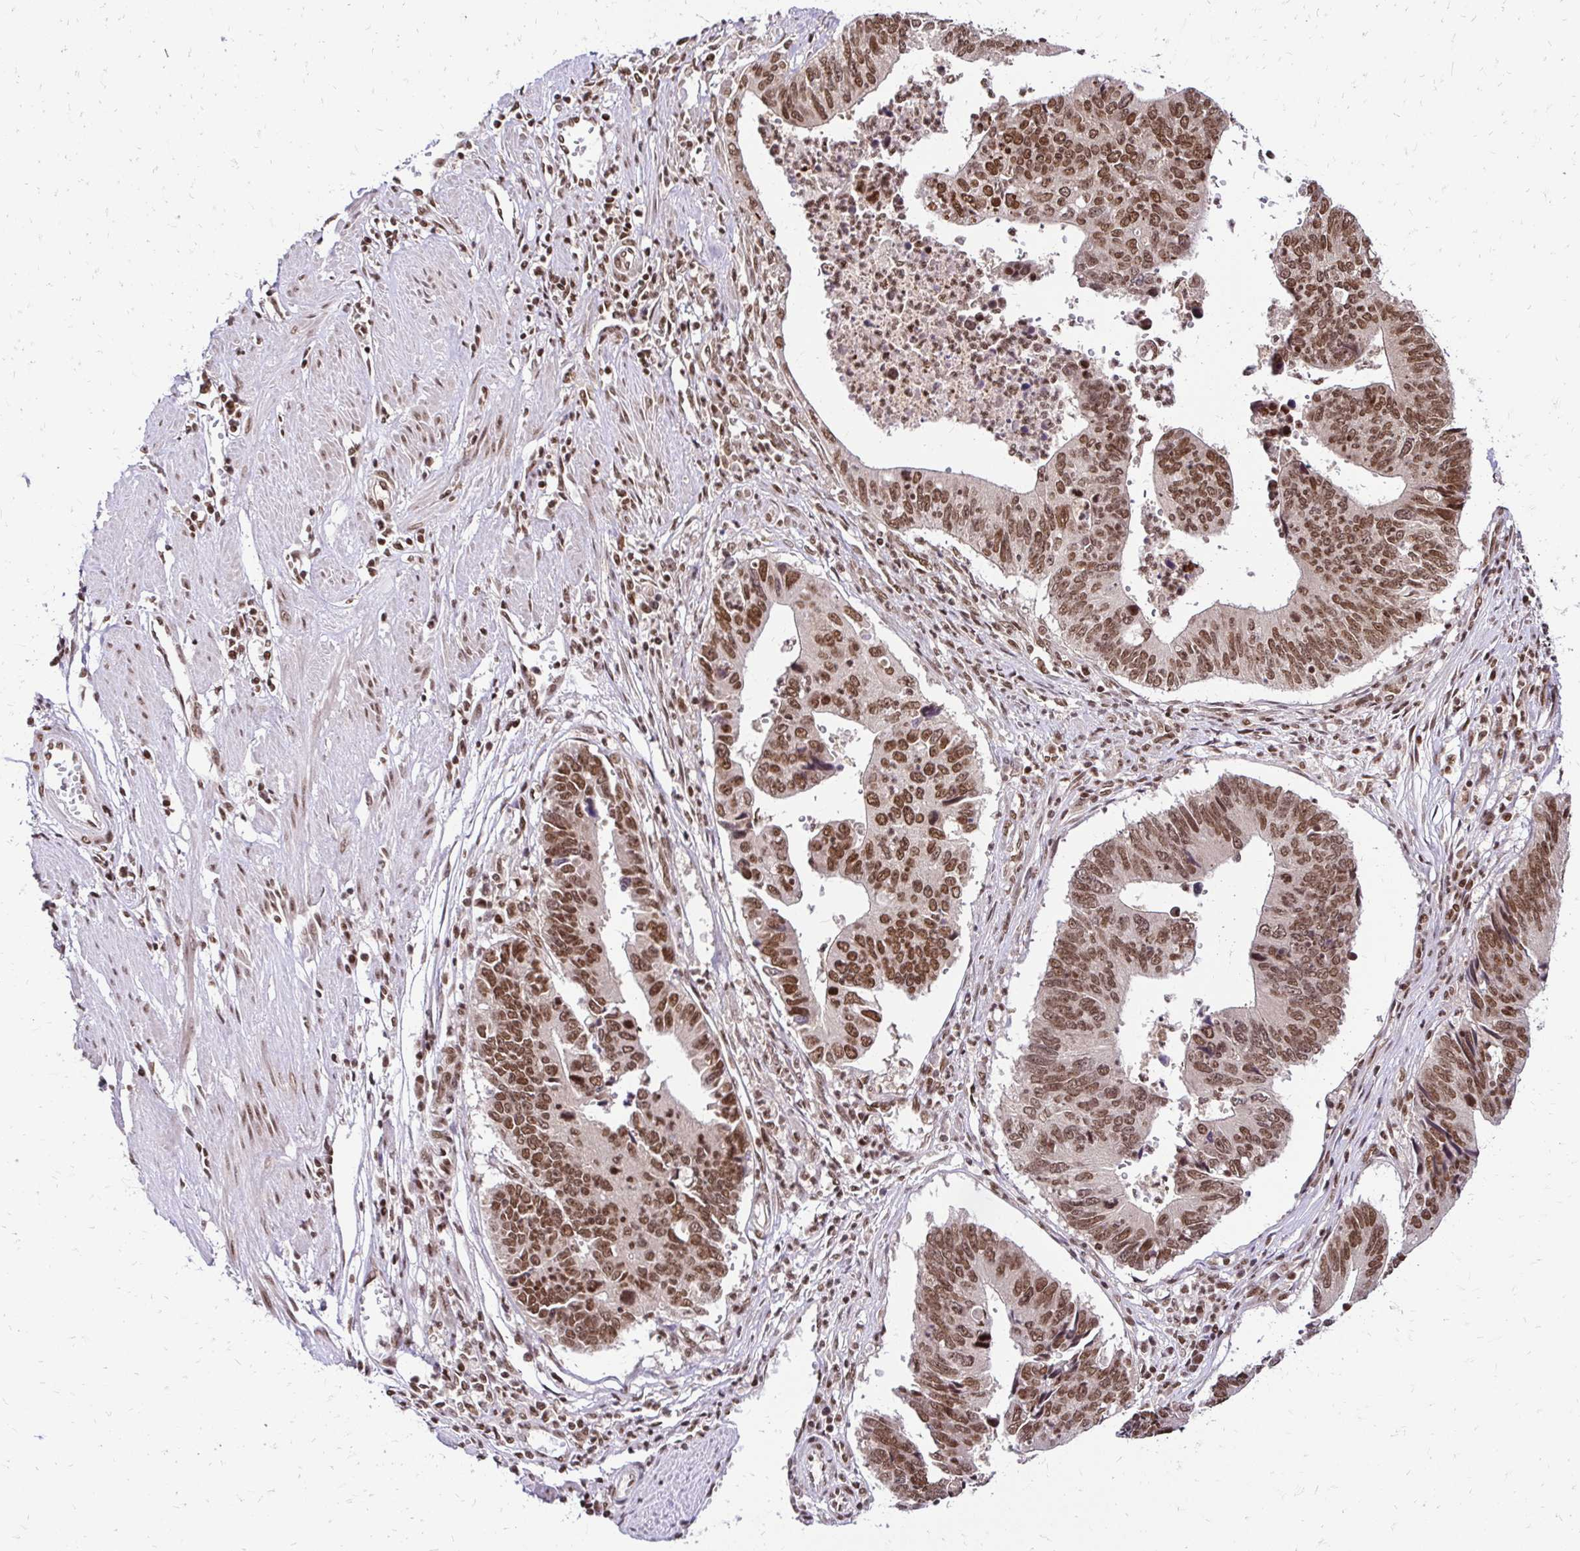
{"staining": {"intensity": "strong", "quantity": ">75%", "location": "nuclear"}, "tissue": "stomach cancer", "cell_type": "Tumor cells", "image_type": "cancer", "snomed": [{"axis": "morphology", "description": "Adenocarcinoma, NOS"}, {"axis": "topography", "description": "Stomach"}], "caption": "Immunohistochemistry (IHC) photomicrograph of neoplastic tissue: human stomach cancer stained using IHC shows high levels of strong protein expression localized specifically in the nuclear of tumor cells, appearing as a nuclear brown color.", "gene": "GLYR1", "patient": {"sex": "male", "age": 59}}